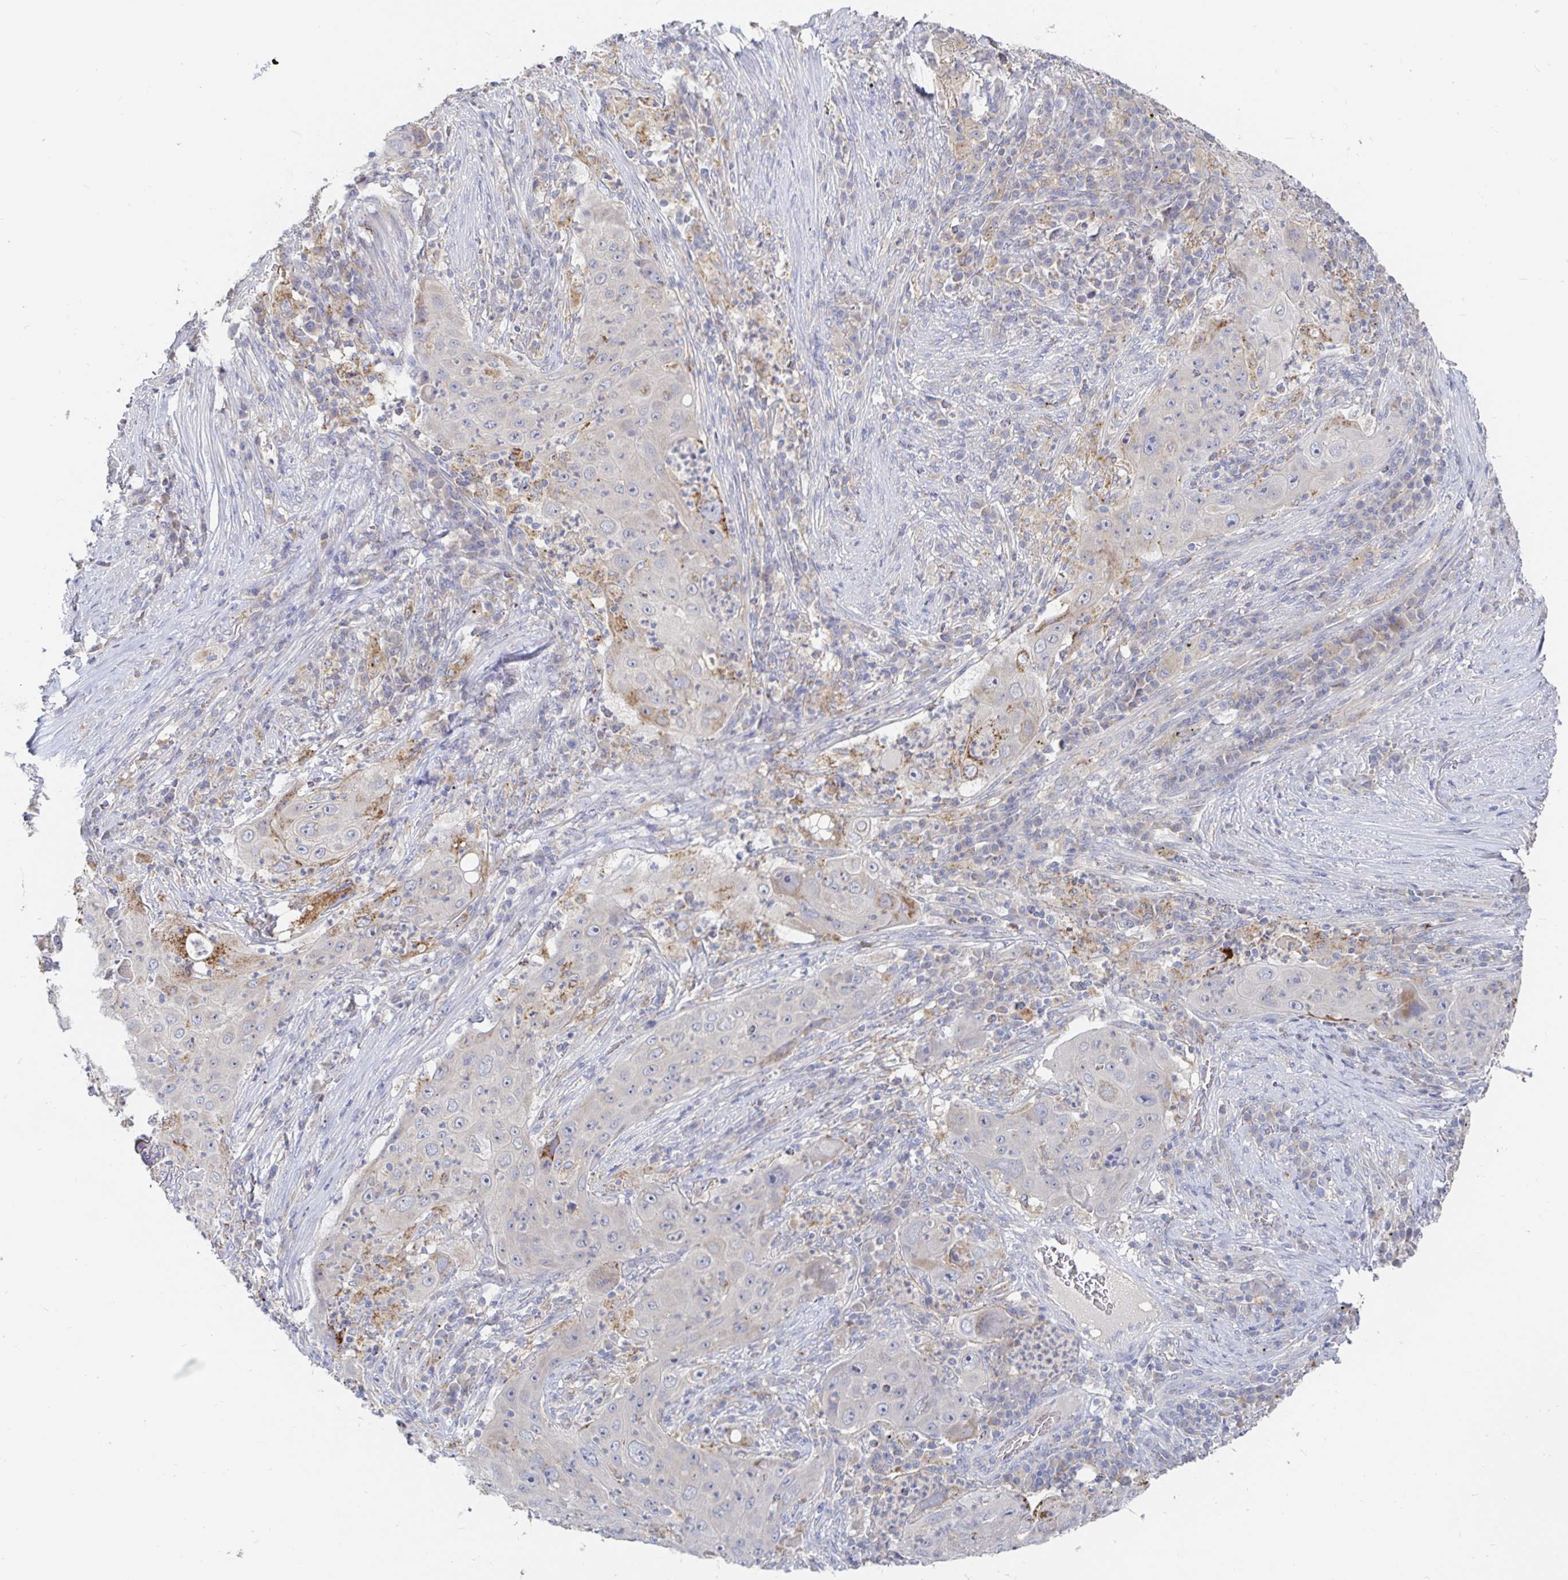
{"staining": {"intensity": "moderate", "quantity": "<25%", "location": "cytoplasmic/membranous"}, "tissue": "lung cancer", "cell_type": "Tumor cells", "image_type": "cancer", "snomed": [{"axis": "morphology", "description": "Squamous cell carcinoma, NOS"}, {"axis": "topography", "description": "Lung"}], "caption": "High-power microscopy captured an immunohistochemistry photomicrograph of lung cancer (squamous cell carcinoma), revealing moderate cytoplasmic/membranous expression in about <25% of tumor cells.", "gene": "SPPL3", "patient": {"sex": "female", "age": 59}}